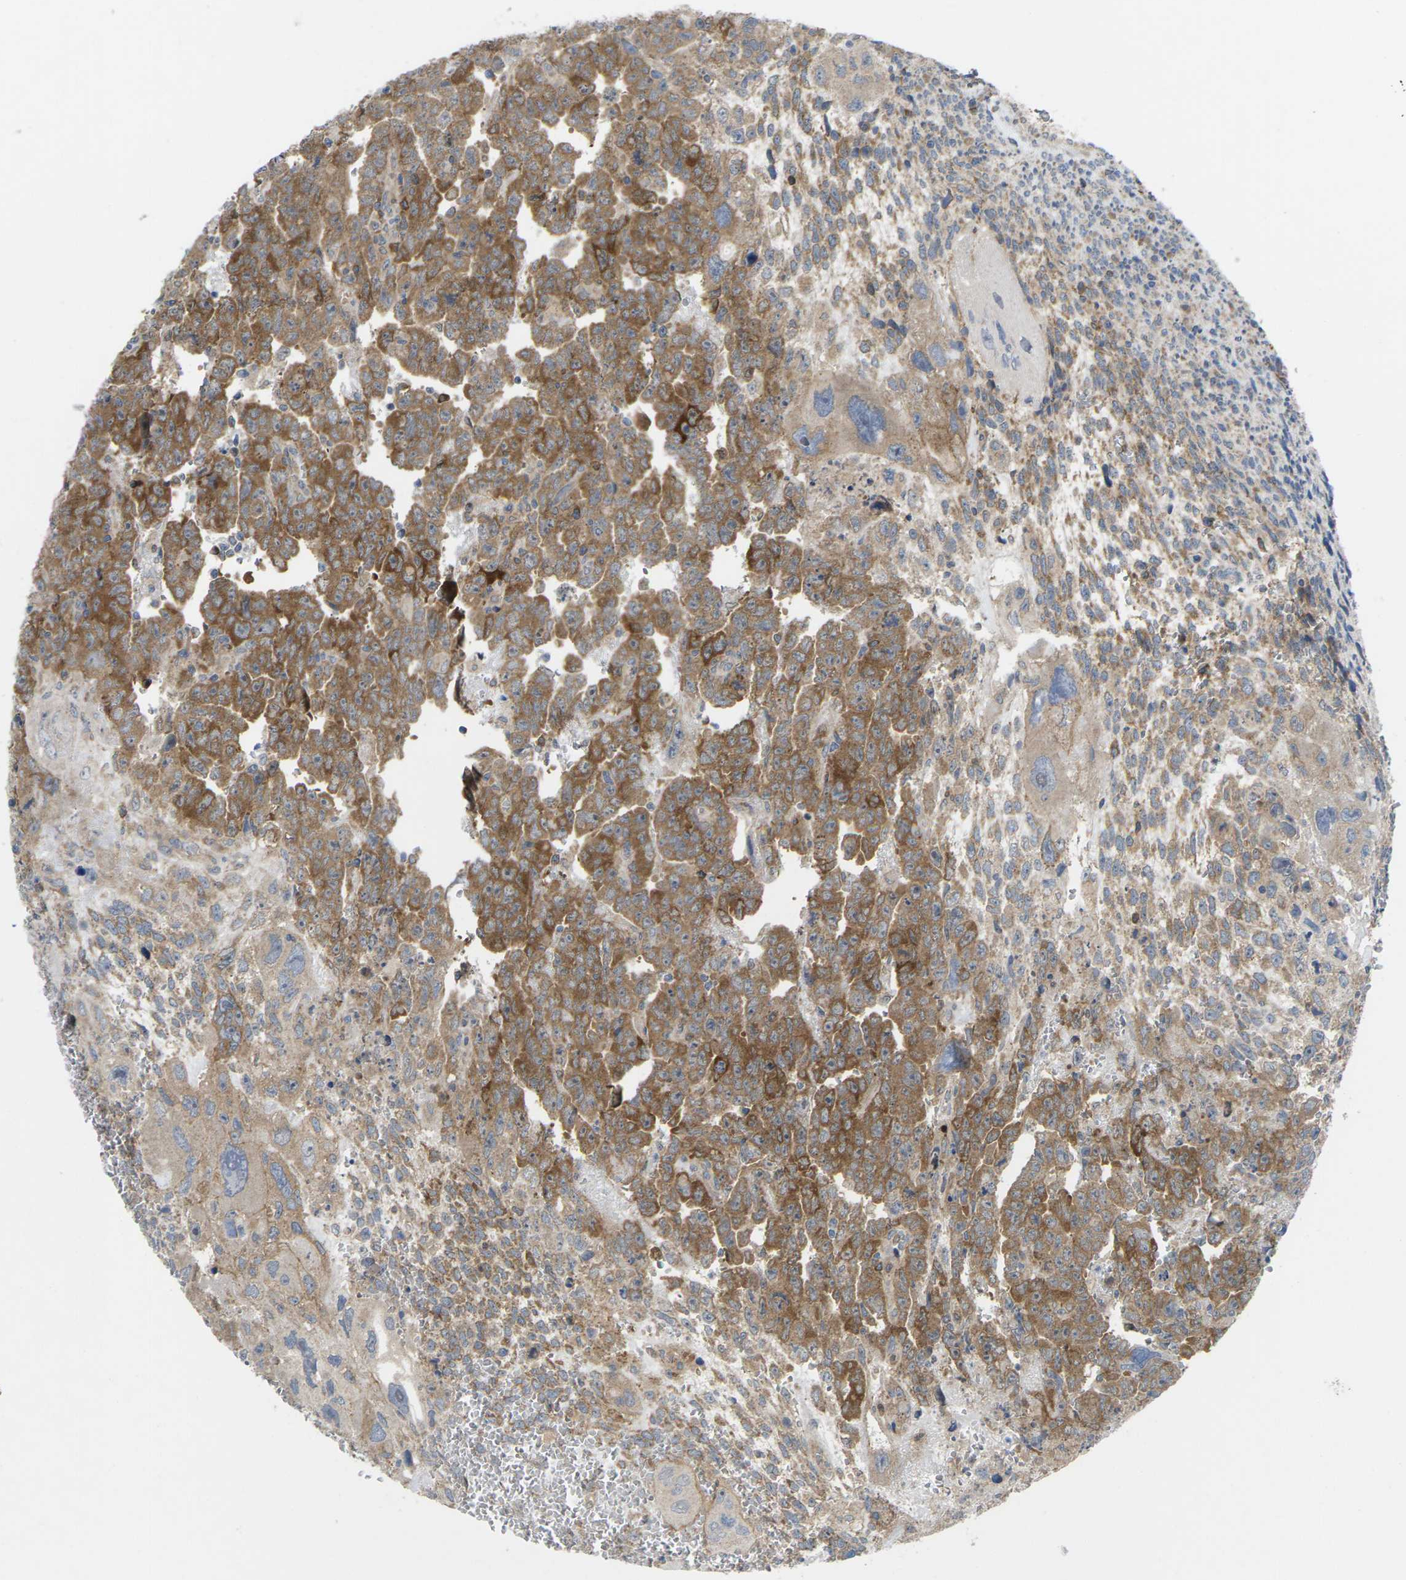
{"staining": {"intensity": "moderate", "quantity": ">75%", "location": "cytoplasmic/membranous"}, "tissue": "testis cancer", "cell_type": "Tumor cells", "image_type": "cancer", "snomed": [{"axis": "morphology", "description": "Carcinoma, Embryonal, NOS"}, {"axis": "topography", "description": "Testis"}], "caption": "Tumor cells reveal medium levels of moderate cytoplasmic/membranous expression in approximately >75% of cells in testis cancer.", "gene": "TIAM1", "patient": {"sex": "male", "age": 28}}